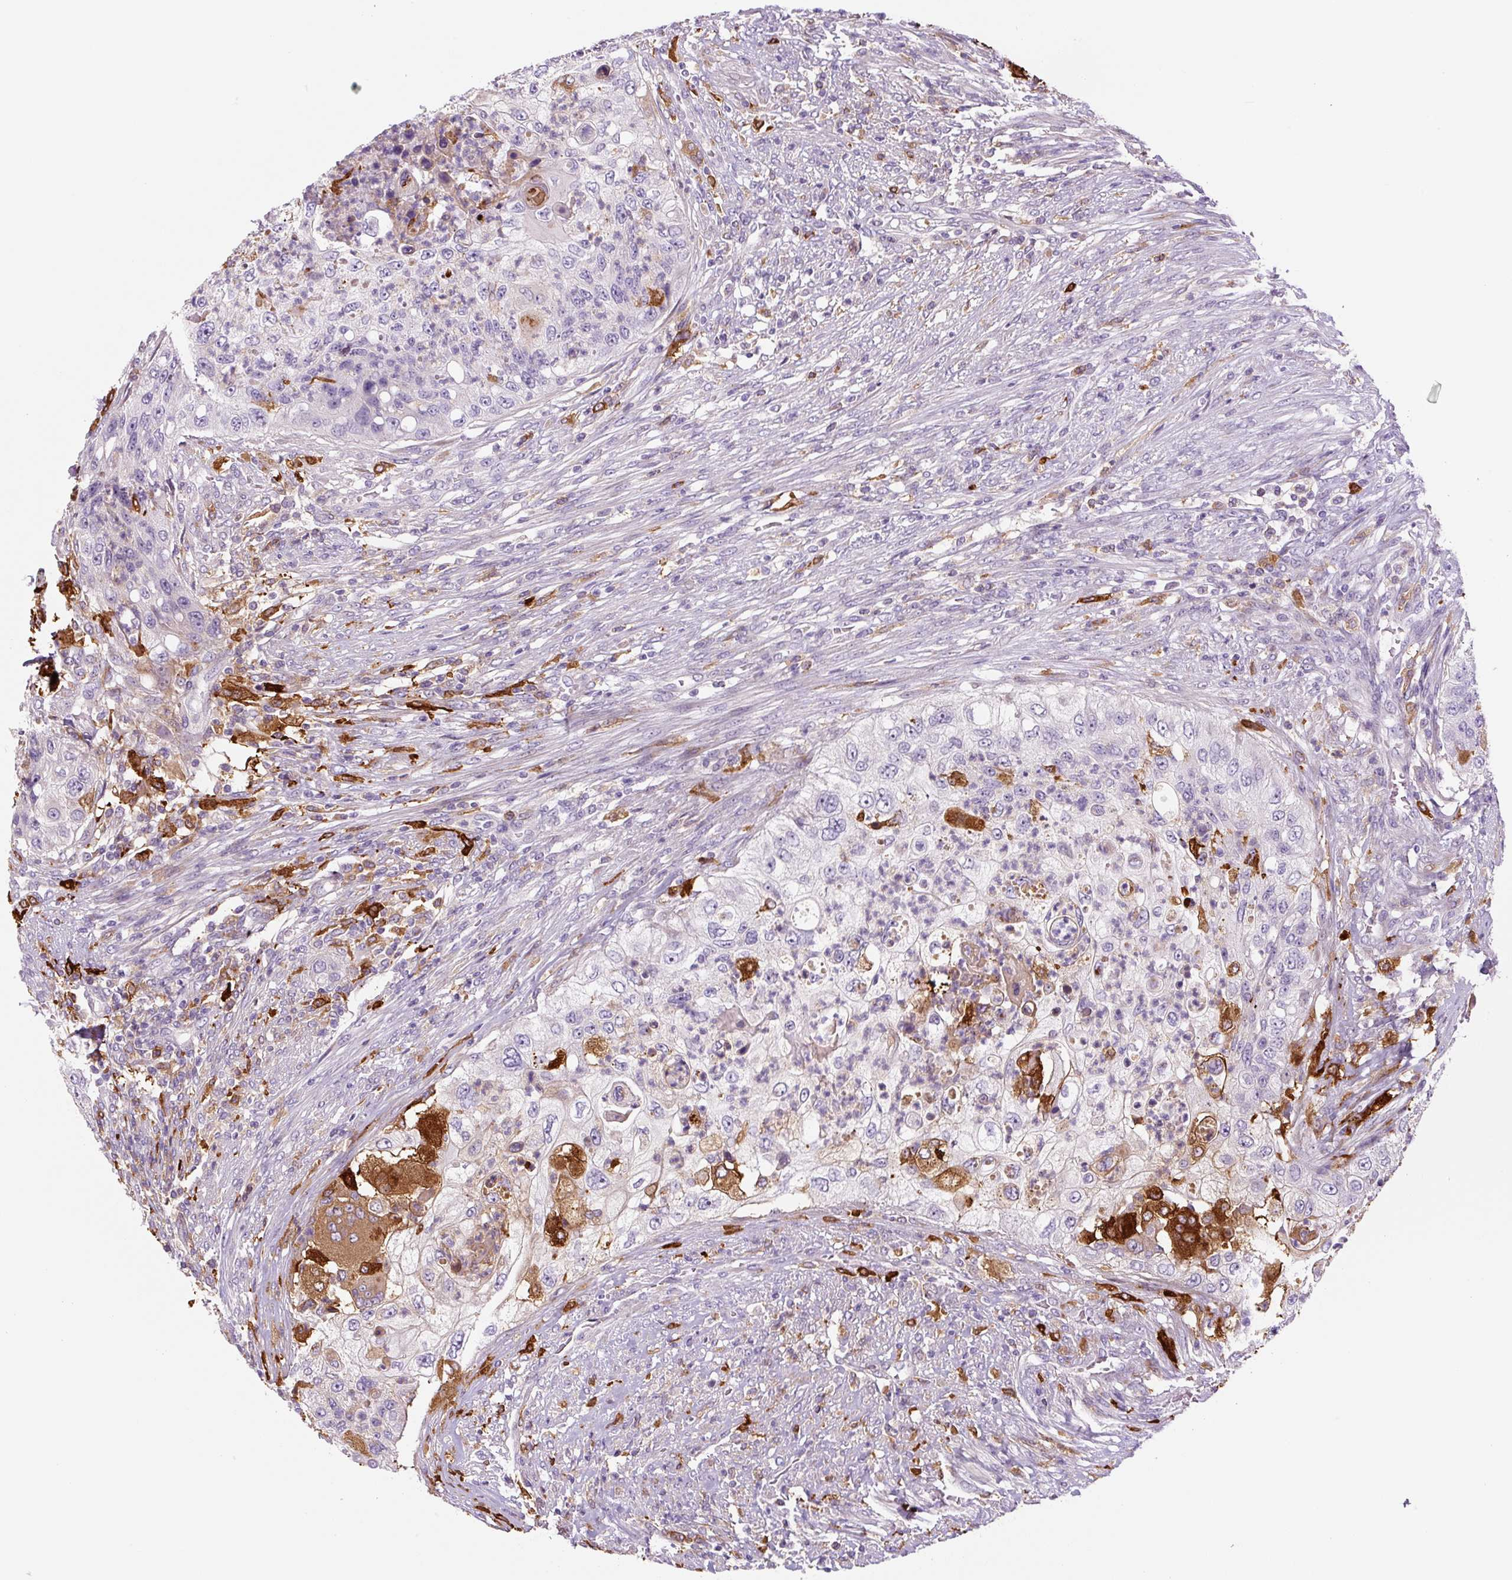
{"staining": {"intensity": "strong", "quantity": "<25%", "location": "cytoplasmic/membranous"}, "tissue": "urothelial cancer", "cell_type": "Tumor cells", "image_type": "cancer", "snomed": [{"axis": "morphology", "description": "Urothelial carcinoma, High grade"}, {"axis": "topography", "description": "Urinary bladder"}], "caption": "DAB (3,3'-diaminobenzidine) immunohistochemical staining of human urothelial carcinoma (high-grade) reveals strong cytoplasmic/membranous protein expression in approximately <25% of tumor cells.", "gene": "FUT10", "patient": {"sex": "female", "age": 60}}